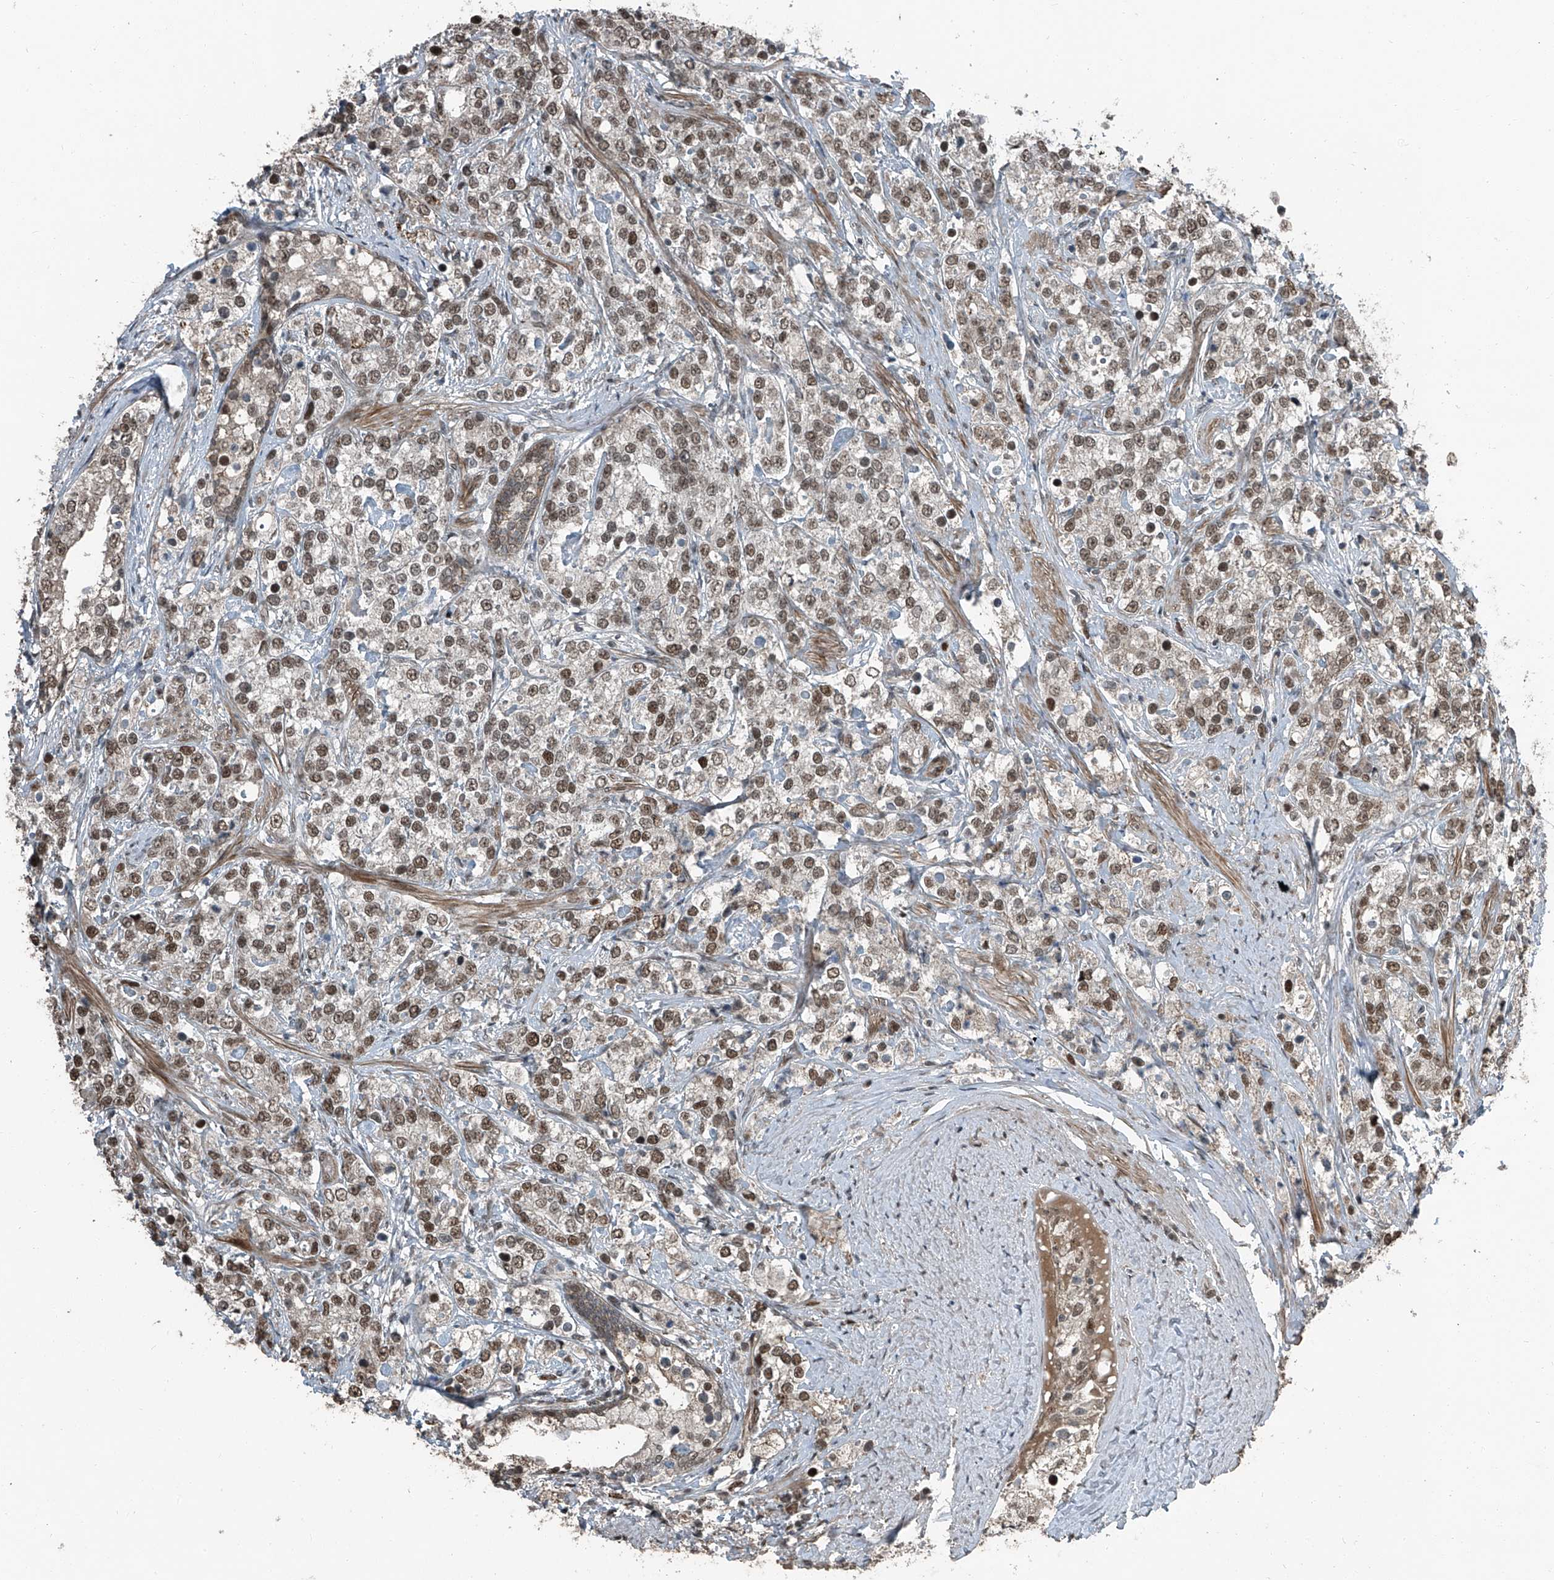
{"staining": {"intensity": "moderate", "quantity": ">75%", "location": "cytoplasmic/membranous,nuclear"}, "tissue": "prostate cancer", "cell_type": "Tumor cells", "image_type": "cancer", "snomed": [{"axis": "morphology", "description": "Adenocarcinoma, High grade"}, {"axis": "topography", "description": "Prostate"}], "caption": "The photomicrograph demonstrates immunohistochemical staining of prostate cancer. There is moderate cytoplasmic/membranous and nuclear staining is identified in approximately >75% of tumor cells.", "gene": "ZNF570", "patient": {"sex": "male", "age": 69}}